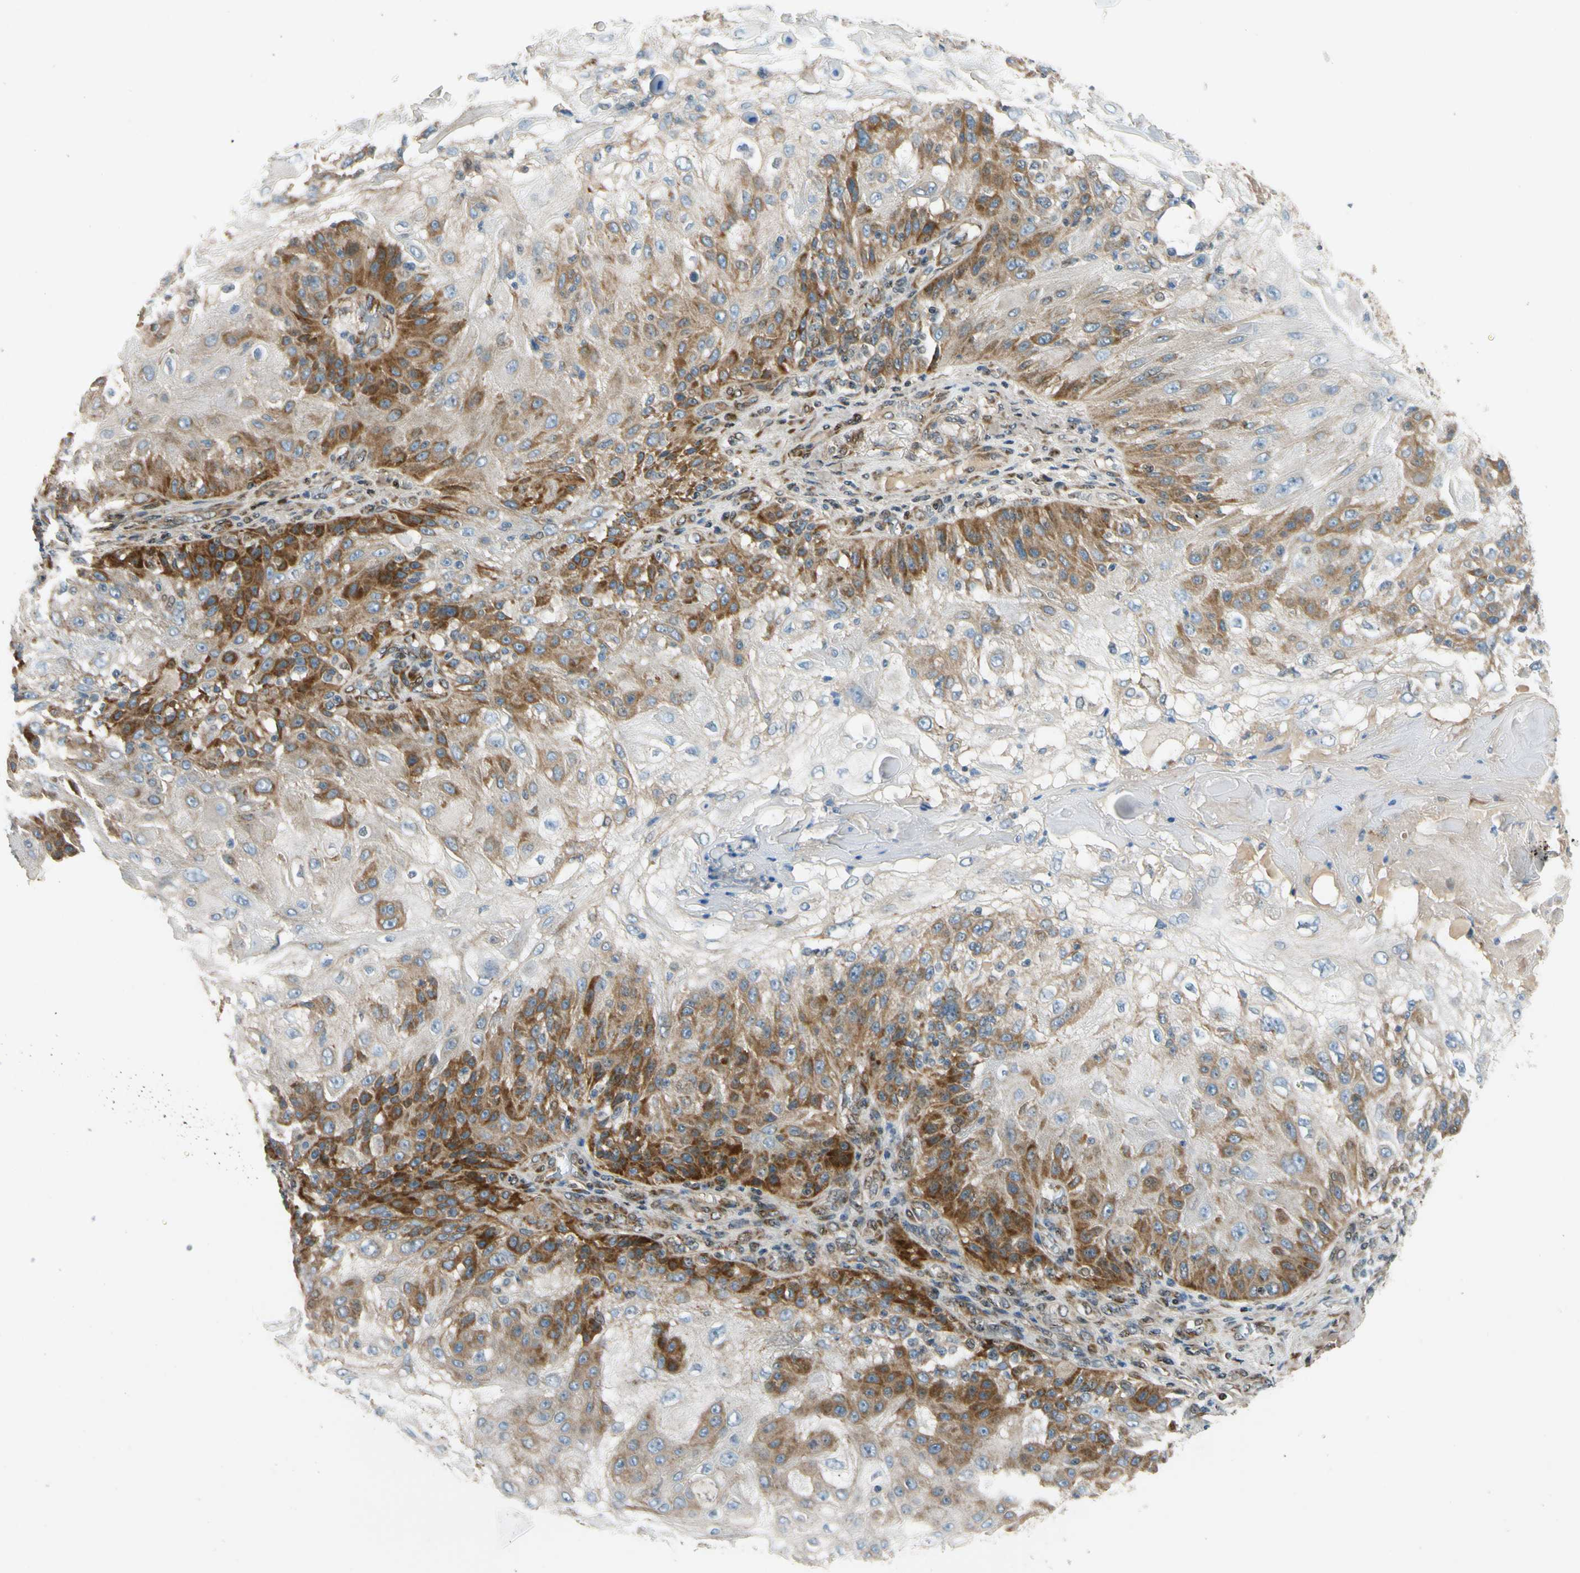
{"staining": {"intensity": "moderate", "quantity": ">75%", "location": "cytoplasmic/membranous"}, "tissue": "skin cancer", "cell_type": "Tumor cells", "image_type": "cancer", "snomed": [{"axis": "morphology", "description": "Normal tissue, NOS"}, {"axis": "morphology", "description": "Squamous cell carcinoma, NOS"}, {"axis": "topography", "description": "Skin"}], "caption": "Human skin cancer (squamous cell carcinoma) stained with a brown dye displays moderate cytoplasmic/membranous positive expression in approximately >75% of tumor cells.", "gene": "MST1R", "patient": {"sex": "female", "age": 83}}